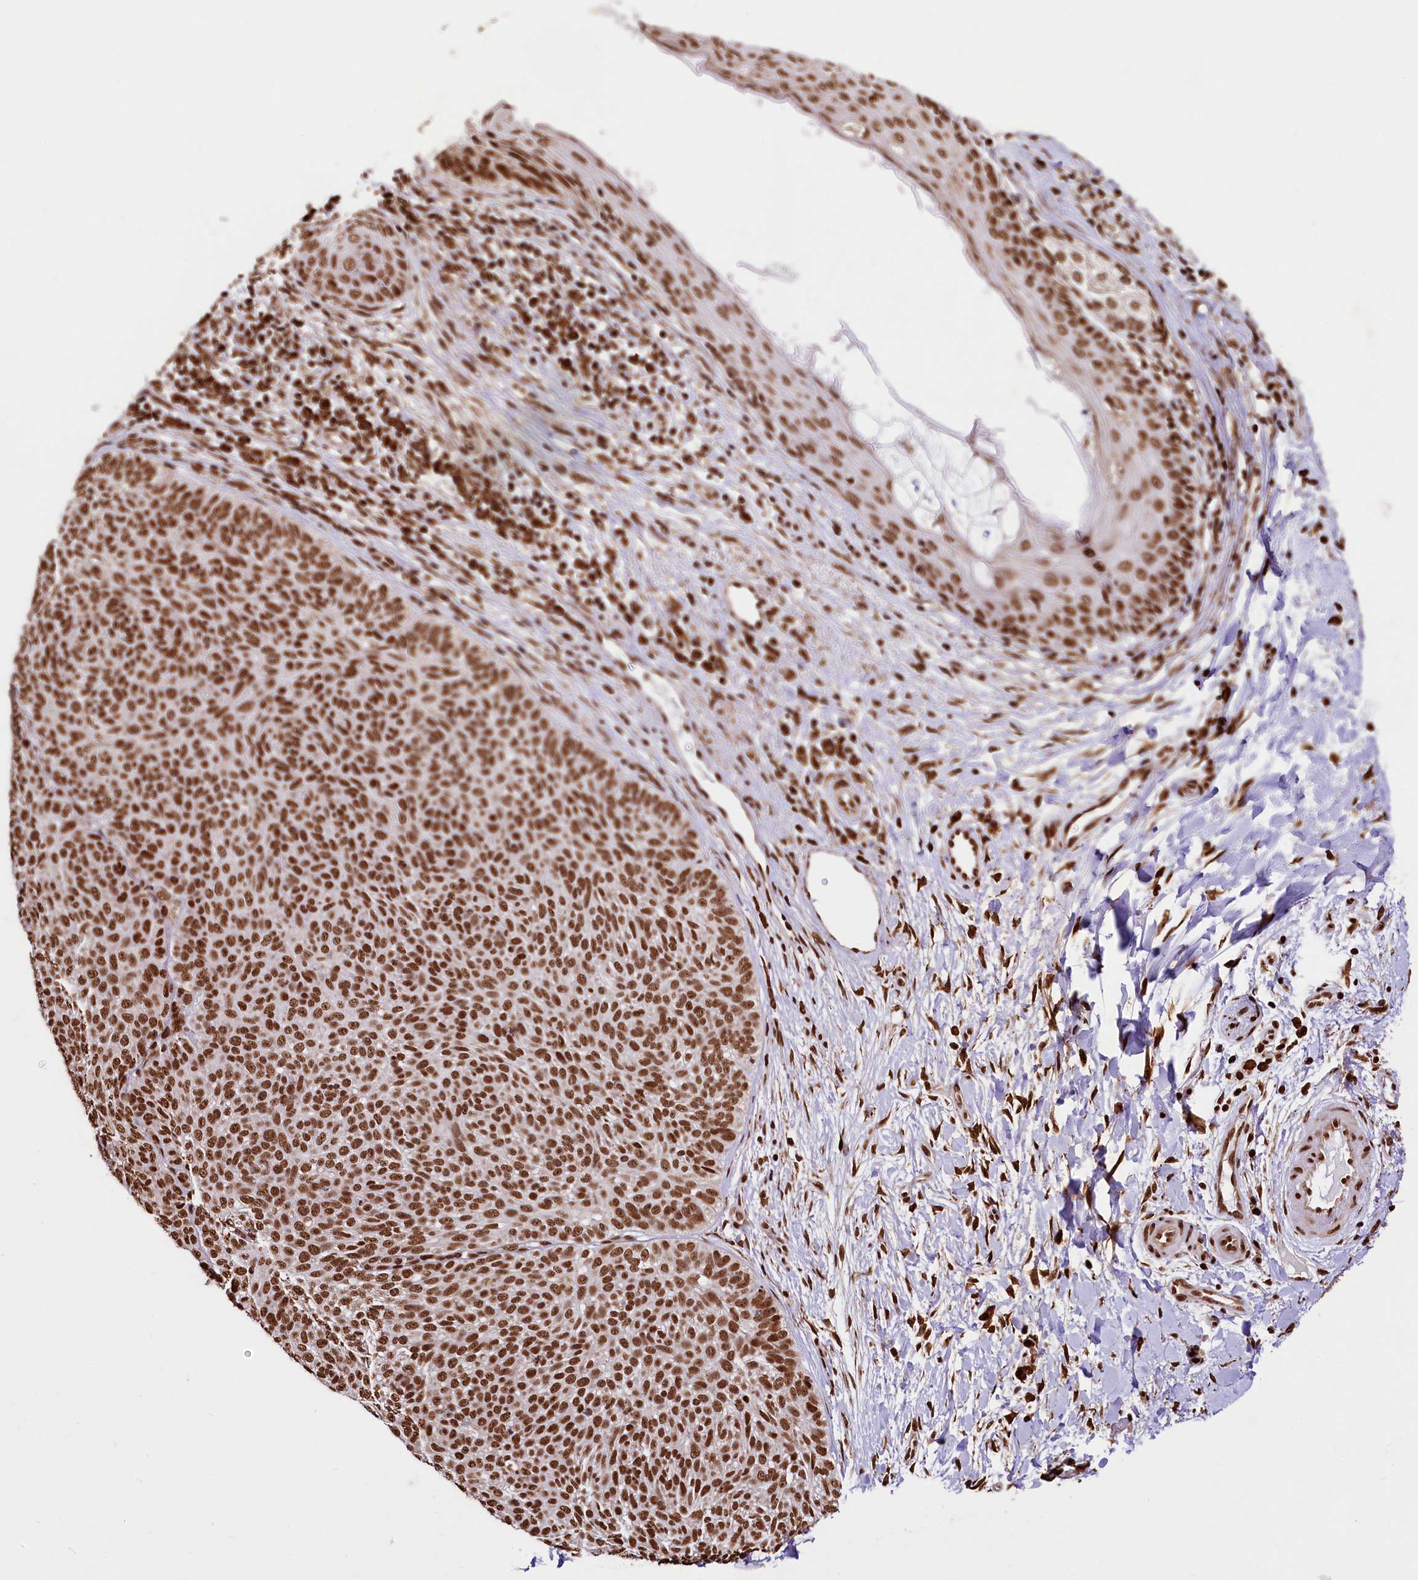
{"staining": {"intensity": "strong", "quantity": ">75%", "location": "nuclear"}, "tissue": "skin cancer", "cell_type": "Tumor cells", "image_type": "cancer", "snomed": [{"axis": "morphology", "description": "Basal cell carcinoma"}, {"axis": "topography", "description": "Skin"}], "caption": "IHC micrograph of neoplastic tissue: human basal cell carcinoma (skin) stained using immunohistochemistry exhibits high levels of strong protein expression localized specifically in the nuclear of tumor cells, appearing as a nuclear brown color.", "gene": "PDS5B", "patient": {"sex": "male", "age": 85}}